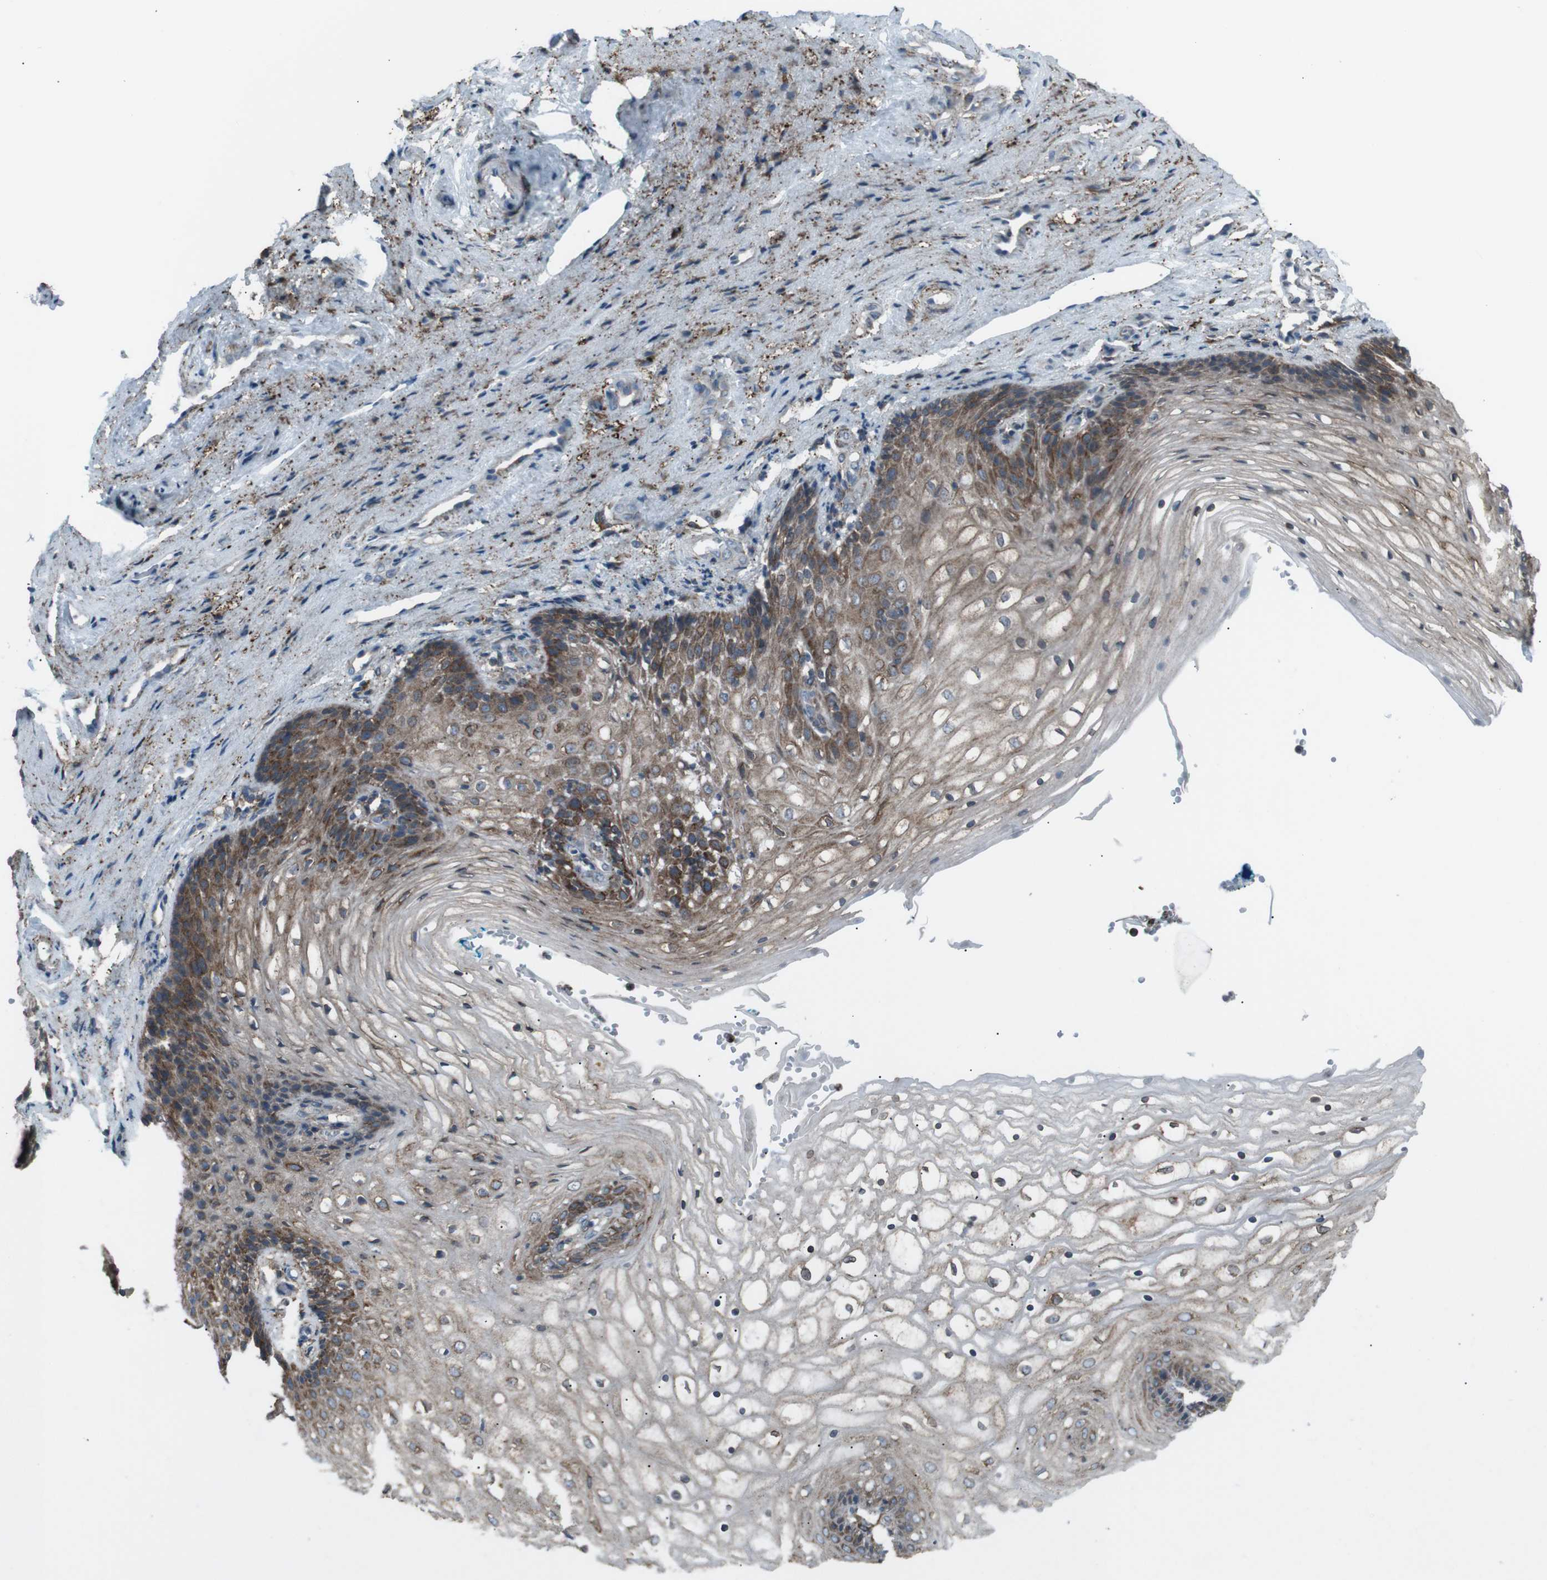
{"staining": {"intensity": "moderate", "quantity": ">75%", "location": "cytoplasmic/membranous"}, "tissue": "vagina", "cell_type": "Squamous epithelial cells", "image_type": "normal", "snomed": [{"axis": "morphology", "description": "Normal tissue, NOS"}, {"axis": "topography", "description": "Vagina"}], "caption": "Benign vagina displays moderate cytoplasmic/membranous expression in approximately >75% of squamous epithelial cells.", "gene": "LNPK", "patient": {"sex": "female", "age": 34}}